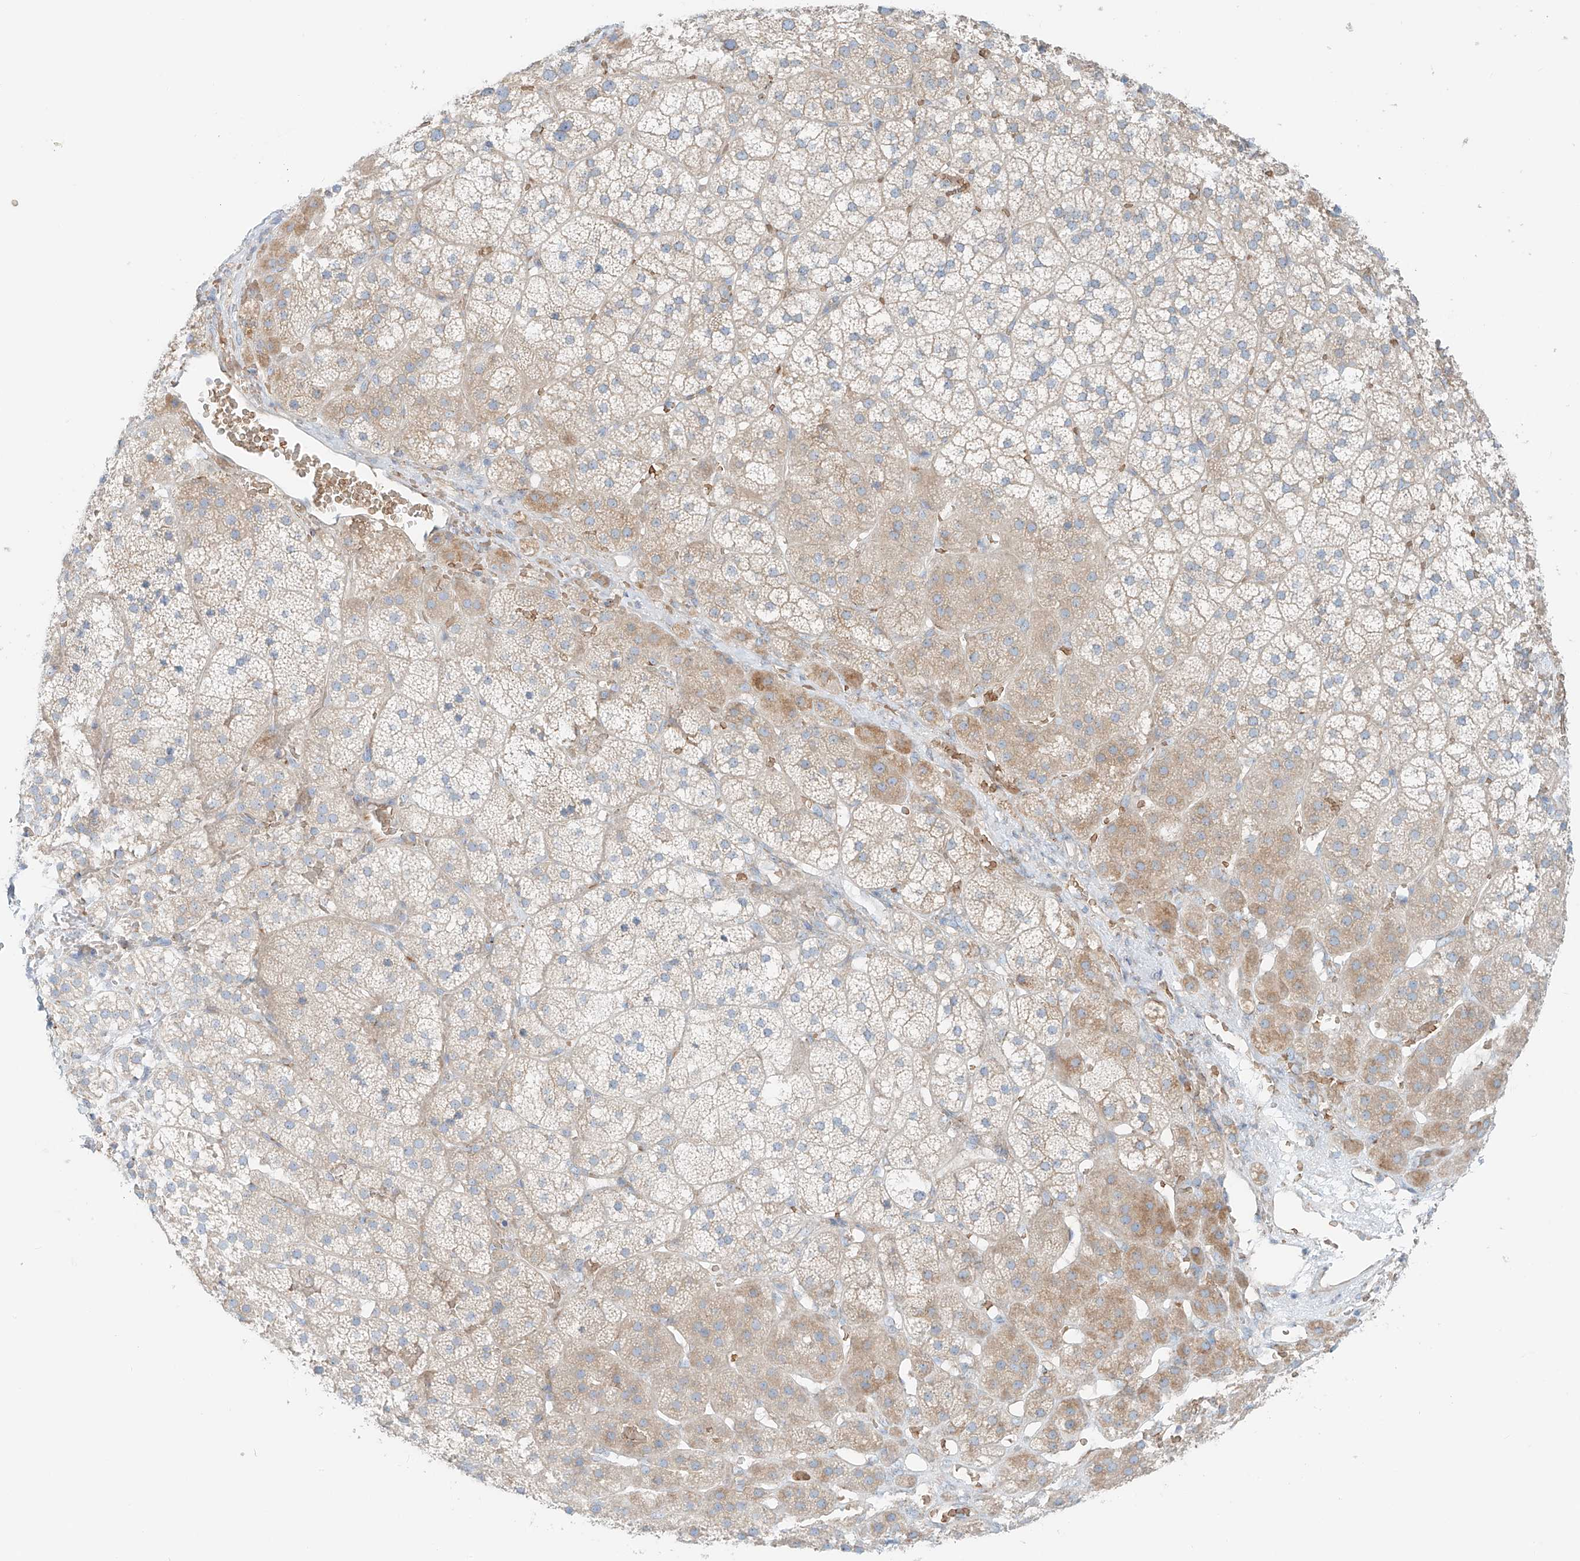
{"staining": {"intensity": "weak", "quantity": "<25%", "location": "cytoplasmic/membranous"}, "tissue": "adrenal gland", "cell_type": "Glandular cells", "image_type": "normal", "snomed": [{"axis": "morphology", "description": "Normal tissue, NOS"}, {"axis": "topography", "description": "Adrenal gland"}], "caption": "The micrograph exhibits no significant staining in glandular cells of adrenal gland.", "gene": "EIPR1", "patient": {"sex": "female", "age": 44}}